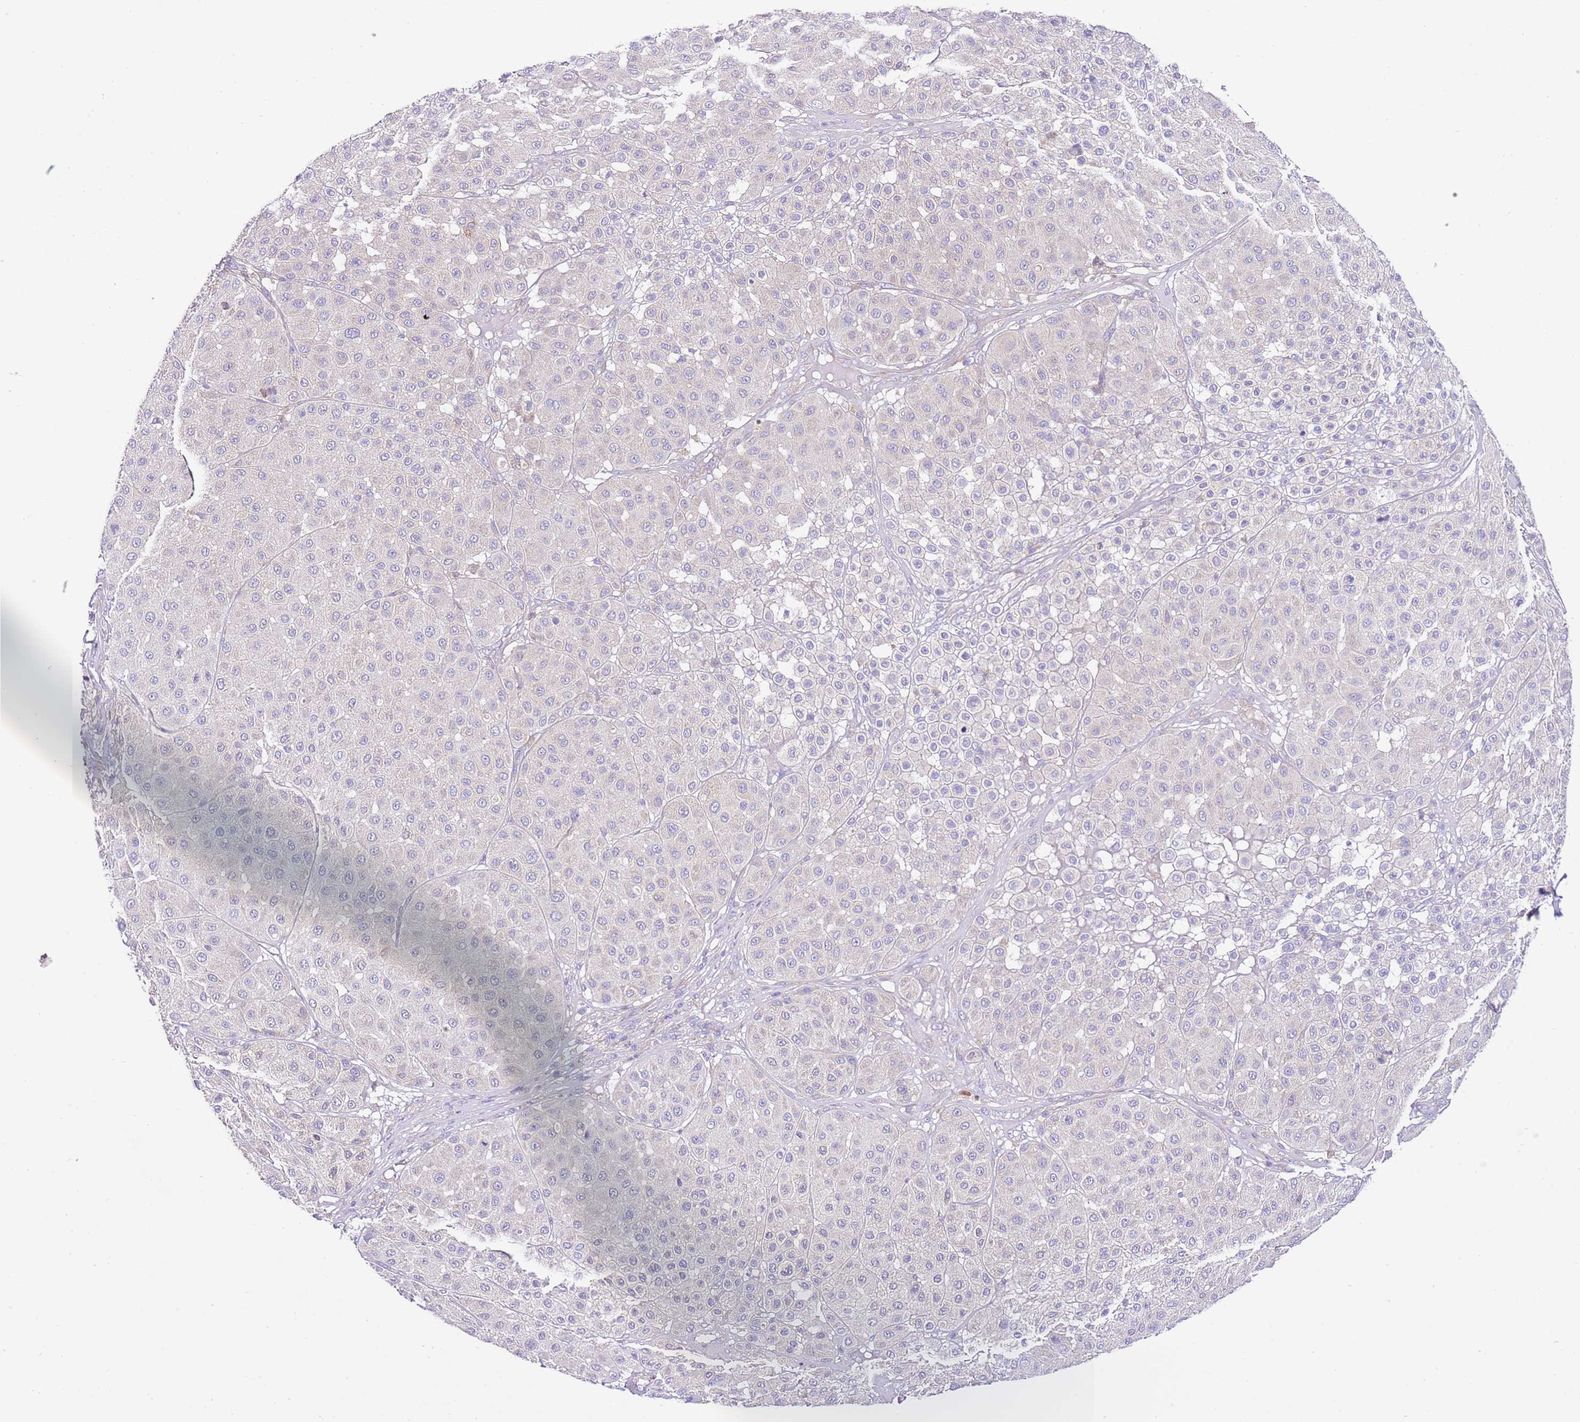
{"staining": {"intensity": "negative", "quantity": "none", "location": "none"}, "tissue": "melanoma", "cell_type": "Tumor cells", "image_type": "cancer", "snomed": [{"axis": "morphology", "description": "Malignant melanoma, Metastatic site"}, {"axis": "topography", "description": "Smooth muscle"}], "caption": "A photomicrograph of melanoma stained for a protein displays no brown staining in tumor cells.", "gene": "RPS10", "patient": {"sex": "male", "age": 41}}